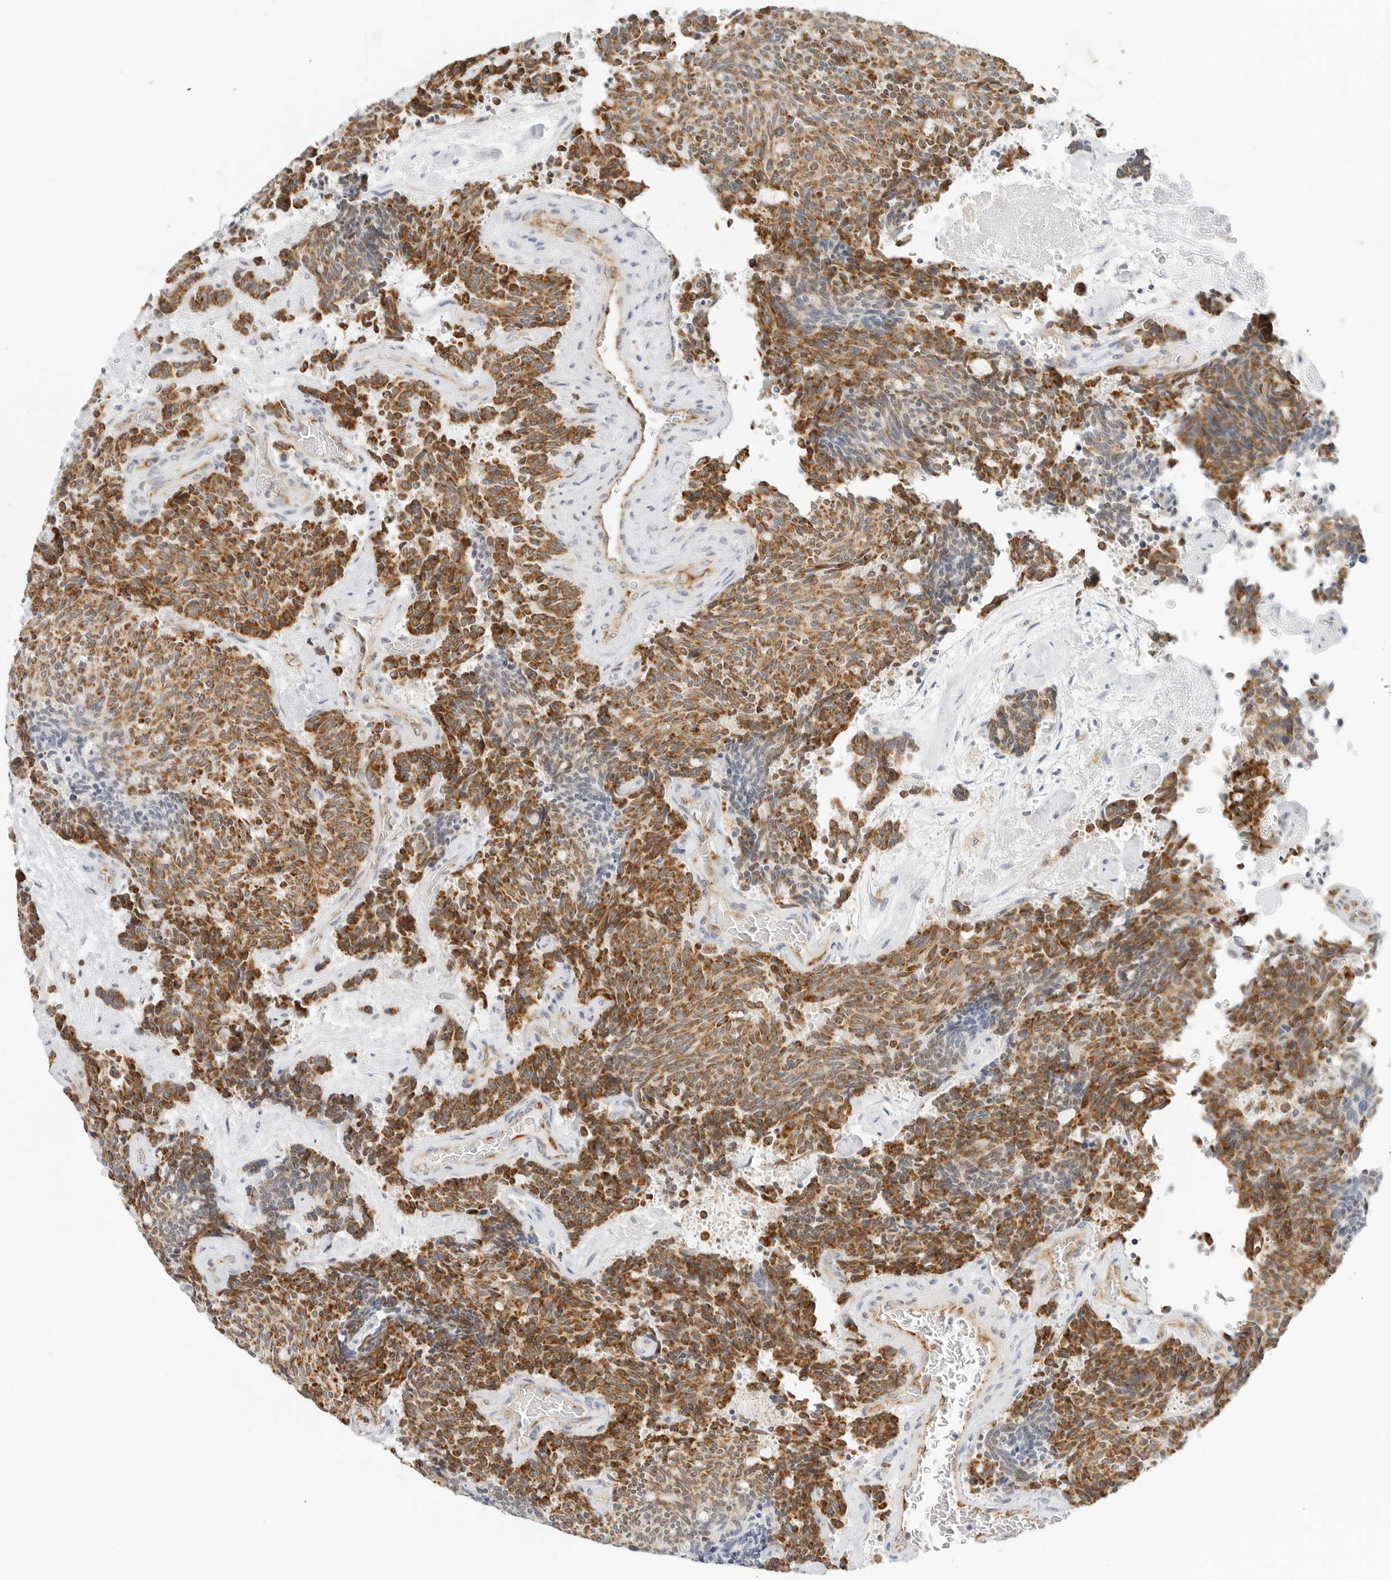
{"staining": {"intensity": "strong", "quantity": ">75%", "location": "cytoplasmic/membranous"}, "tissue": "carcinoid", "cell_type": "Tumor cells", "image_type": "cancer", "snomed": [{"axis": "morphology", "description": "Carcinoid, malignant, NOS"}, {"axis": "topography", "description": "Pancreas"}], "caption": "Carcinoid (malignant) tissue demonstrates strong cytoplasmic/membranous positivity in approximately >75% of tumor cells", "gene": "RC3H1", "patient": {"sex": "female", "age": 54}}